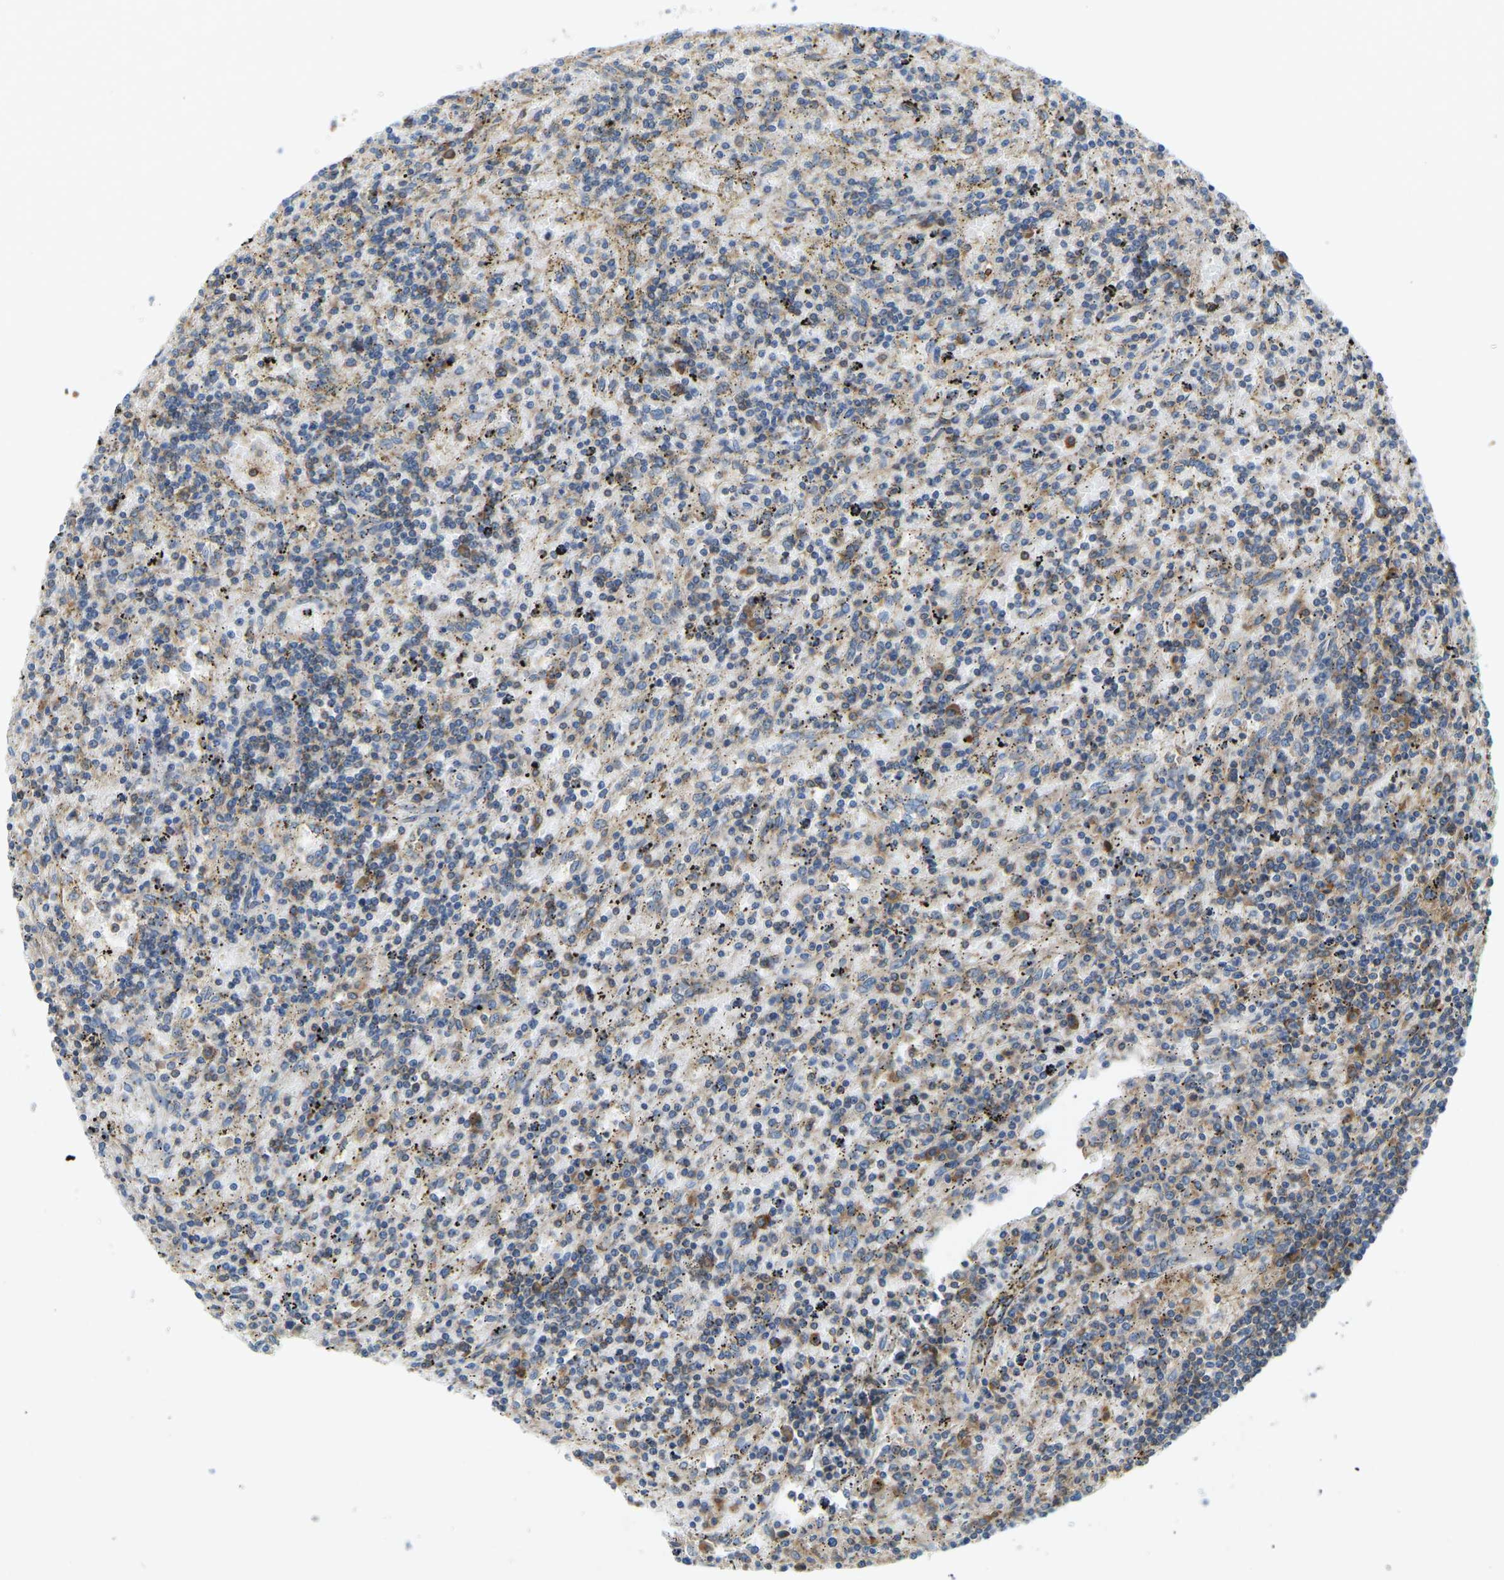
{"staining": {"intensity": "moderate", "quantity": "25%-75%", "location": "cytoplasmic/membranous"}, "tissue": "lymphoma", "cell_type": "Tumor cells", "image_type": "cancer", "snomed": [{"axis": "morphology", "description": "Malignant lymphoma, non-Hodgkin's type, Low grade"}, {"axis": "topography", "description": "Spleen"}], "caption": "Protein staining exhibits moderate cytoplasmic/membranous staining in about 25%-75% of tumor cells in malignant lymphoma, non-Hodgkin's type (low-grade).", "gene": "RPS6KB2", "patient": {"sex": "male", "age": 76}}